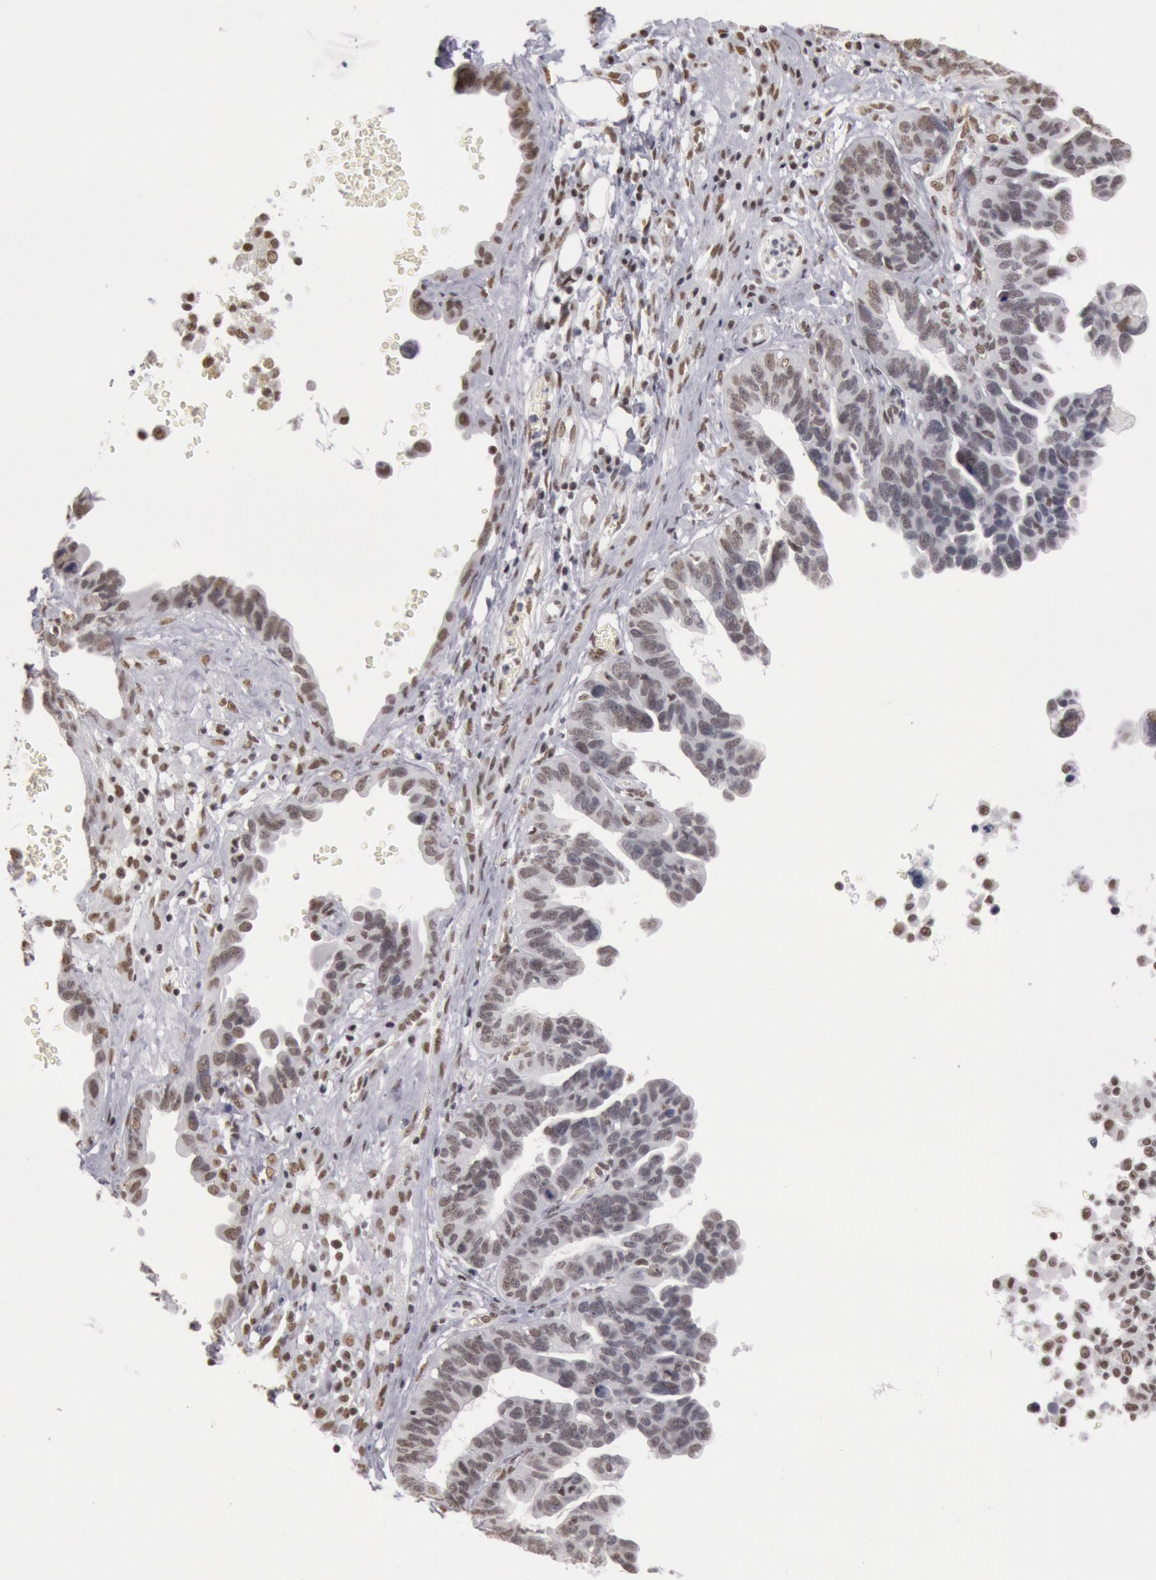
{"staining": {"intensity": "moderate", "quantity": ">75%", "location": "nuclear"}, "tissue": "ovarian cancer", "cell_type": "Tumor cells", "image_type": "cancer", "snomed": [{"axis": "morphology", "description": "Cystadenocarcinoma, serous, NOS"}, {"axis": "topography", "description": "Ovary"}], "caption": "This photomicrograph shows ovarian serous cystadenocarcinoma stained with IHC to label a protein in brown. The nuclear of tumor cells show moderate positivity for the protein. Nuclei are counter-stained blue.", "gene": "ESS2", "patient": {"sex": "female", "age": 64}}